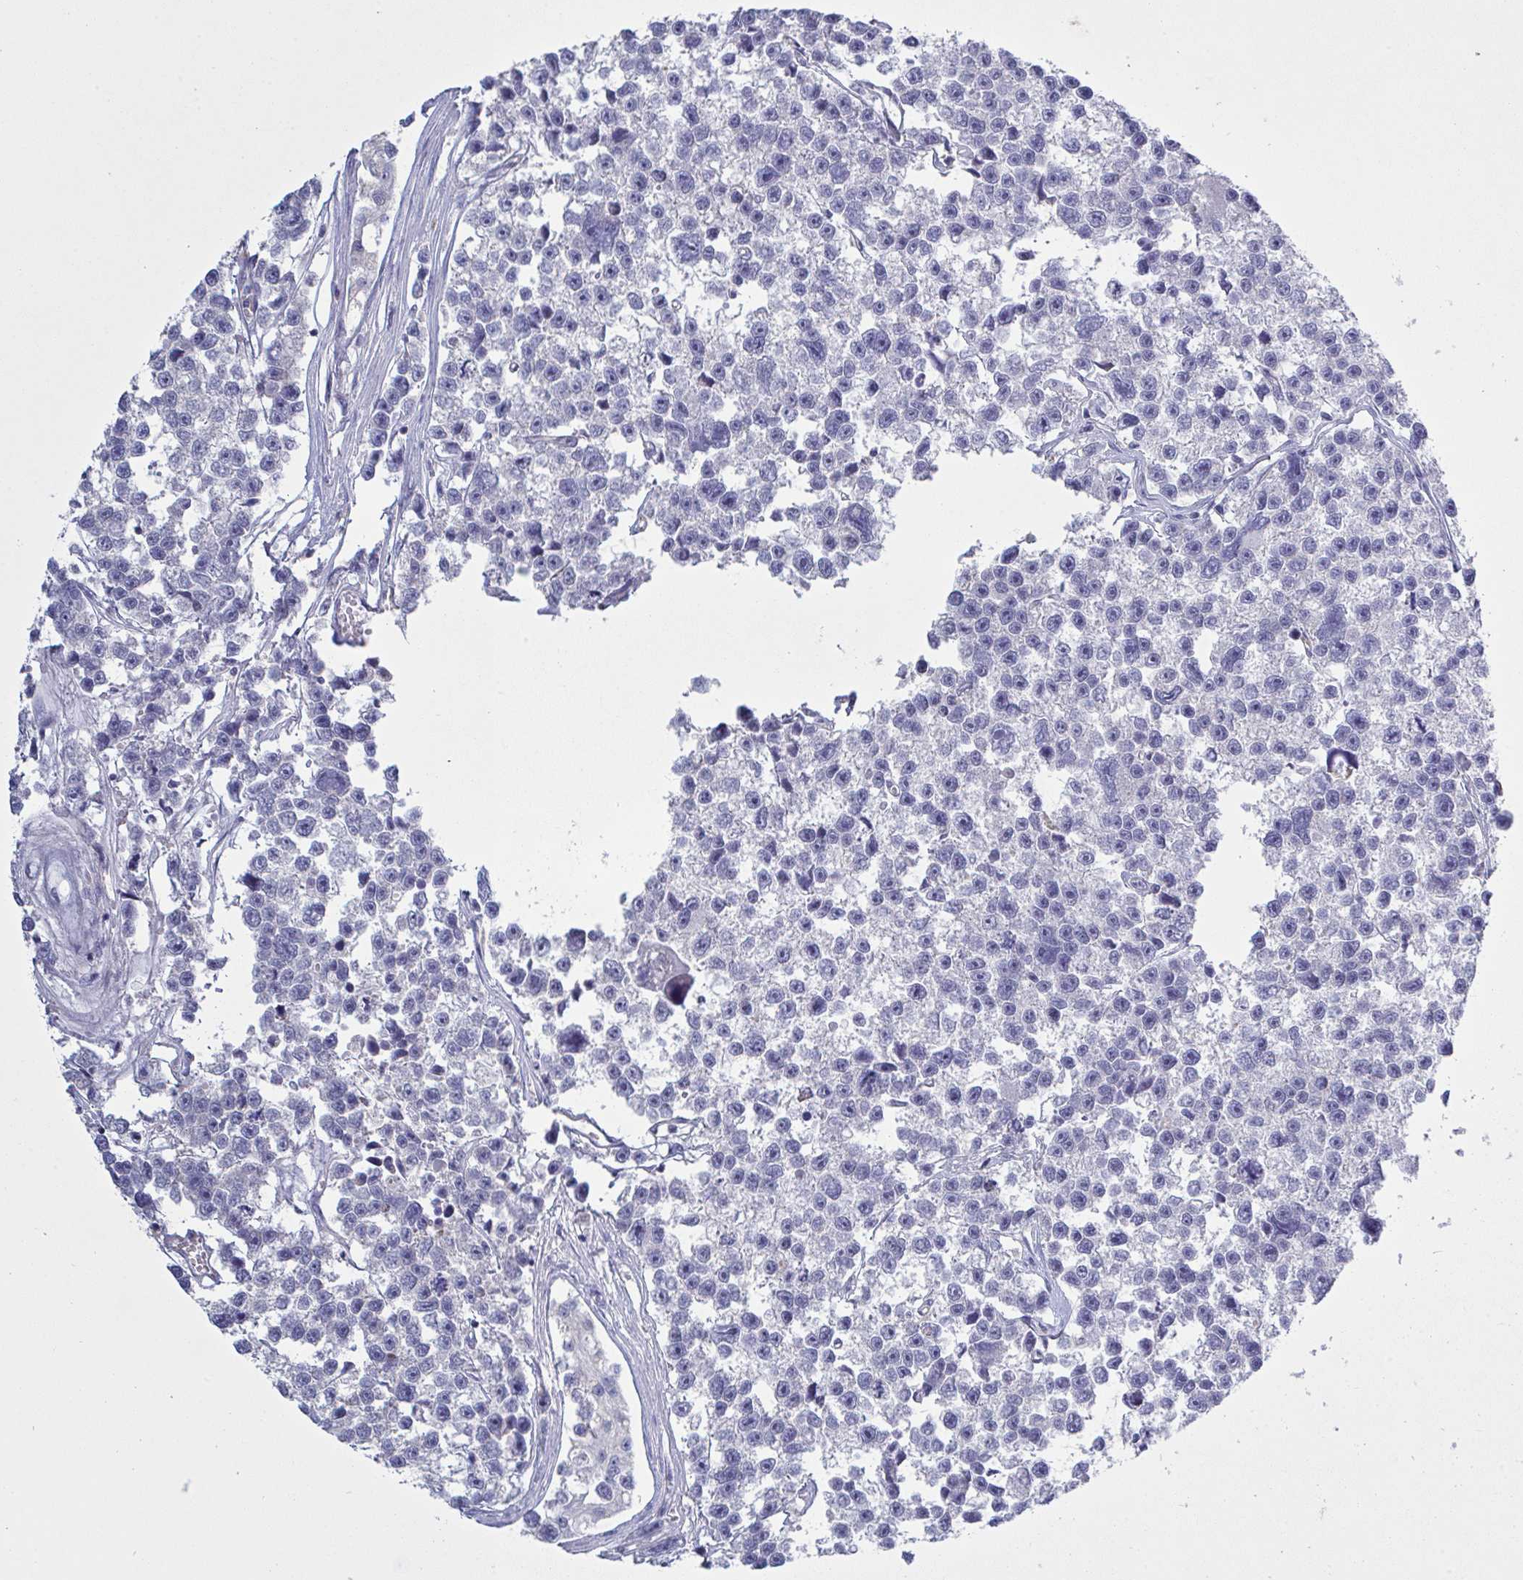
{"staining": {"intensity": "negative", "quantity": "none", "location": "none"}, "tissue": "testis cancer", "cell_type": "Tumor cells", "image_type": "cancer", "snomed": [{"axis": "morphology", "description": "Seminoma, NOS"}, {"axis": "topography", "description": "Testis"}], "caption": "Human seminoma (testis) stained for a protein using immunohistochemistry (IHC) displays no expression in tumor cells.", "gene": "NDUFA7", "patient": {"sex": "male", "age": 26}}